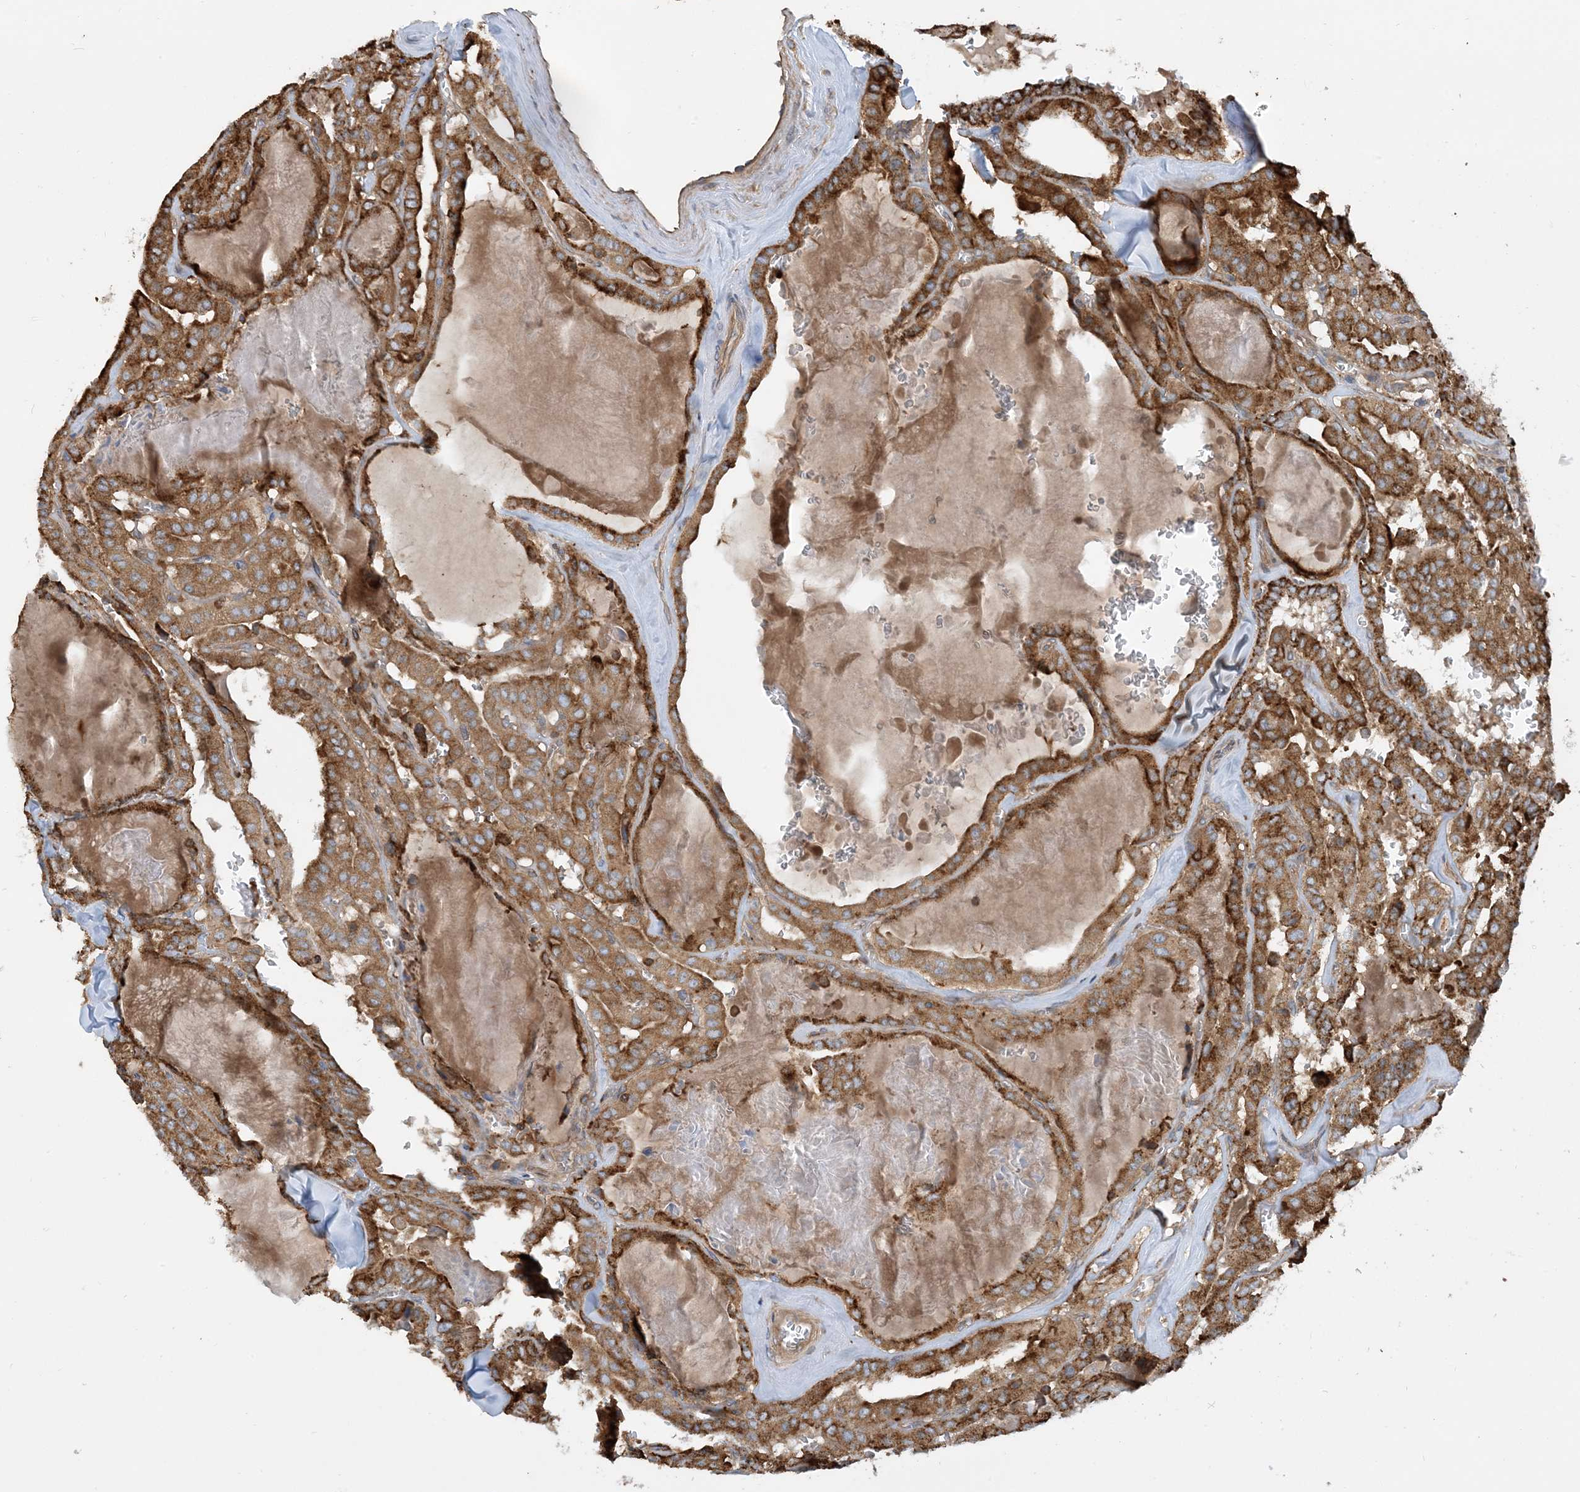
{"staining": {"intensity": "strong", "quantity": ">75%", "location": "cytoplasmic/membranous"}, "tissue": "thyroid cancer", "cell_type": "Tumor cells", "image_type": "cancer", "snomed": [{"axis": "morphology", "description": "Papillary adenocarcinoma, NOS"}, {"axis": "topography", "description": "Thyroid gland"}], "caption": "Protein staining reveals strong cytoplasmic/membranous staining in about >75% of tumor cells in thyroid papillary adenocarcinoma. The staining is performed using DAB (3,3'-diaminobenzidine) brown chromogen to label protein expression. The nuclei are counter-stained blue using hematoxylin.", "gene": "SFMBT2", "patient": {"sex": "male", "age": 52}}